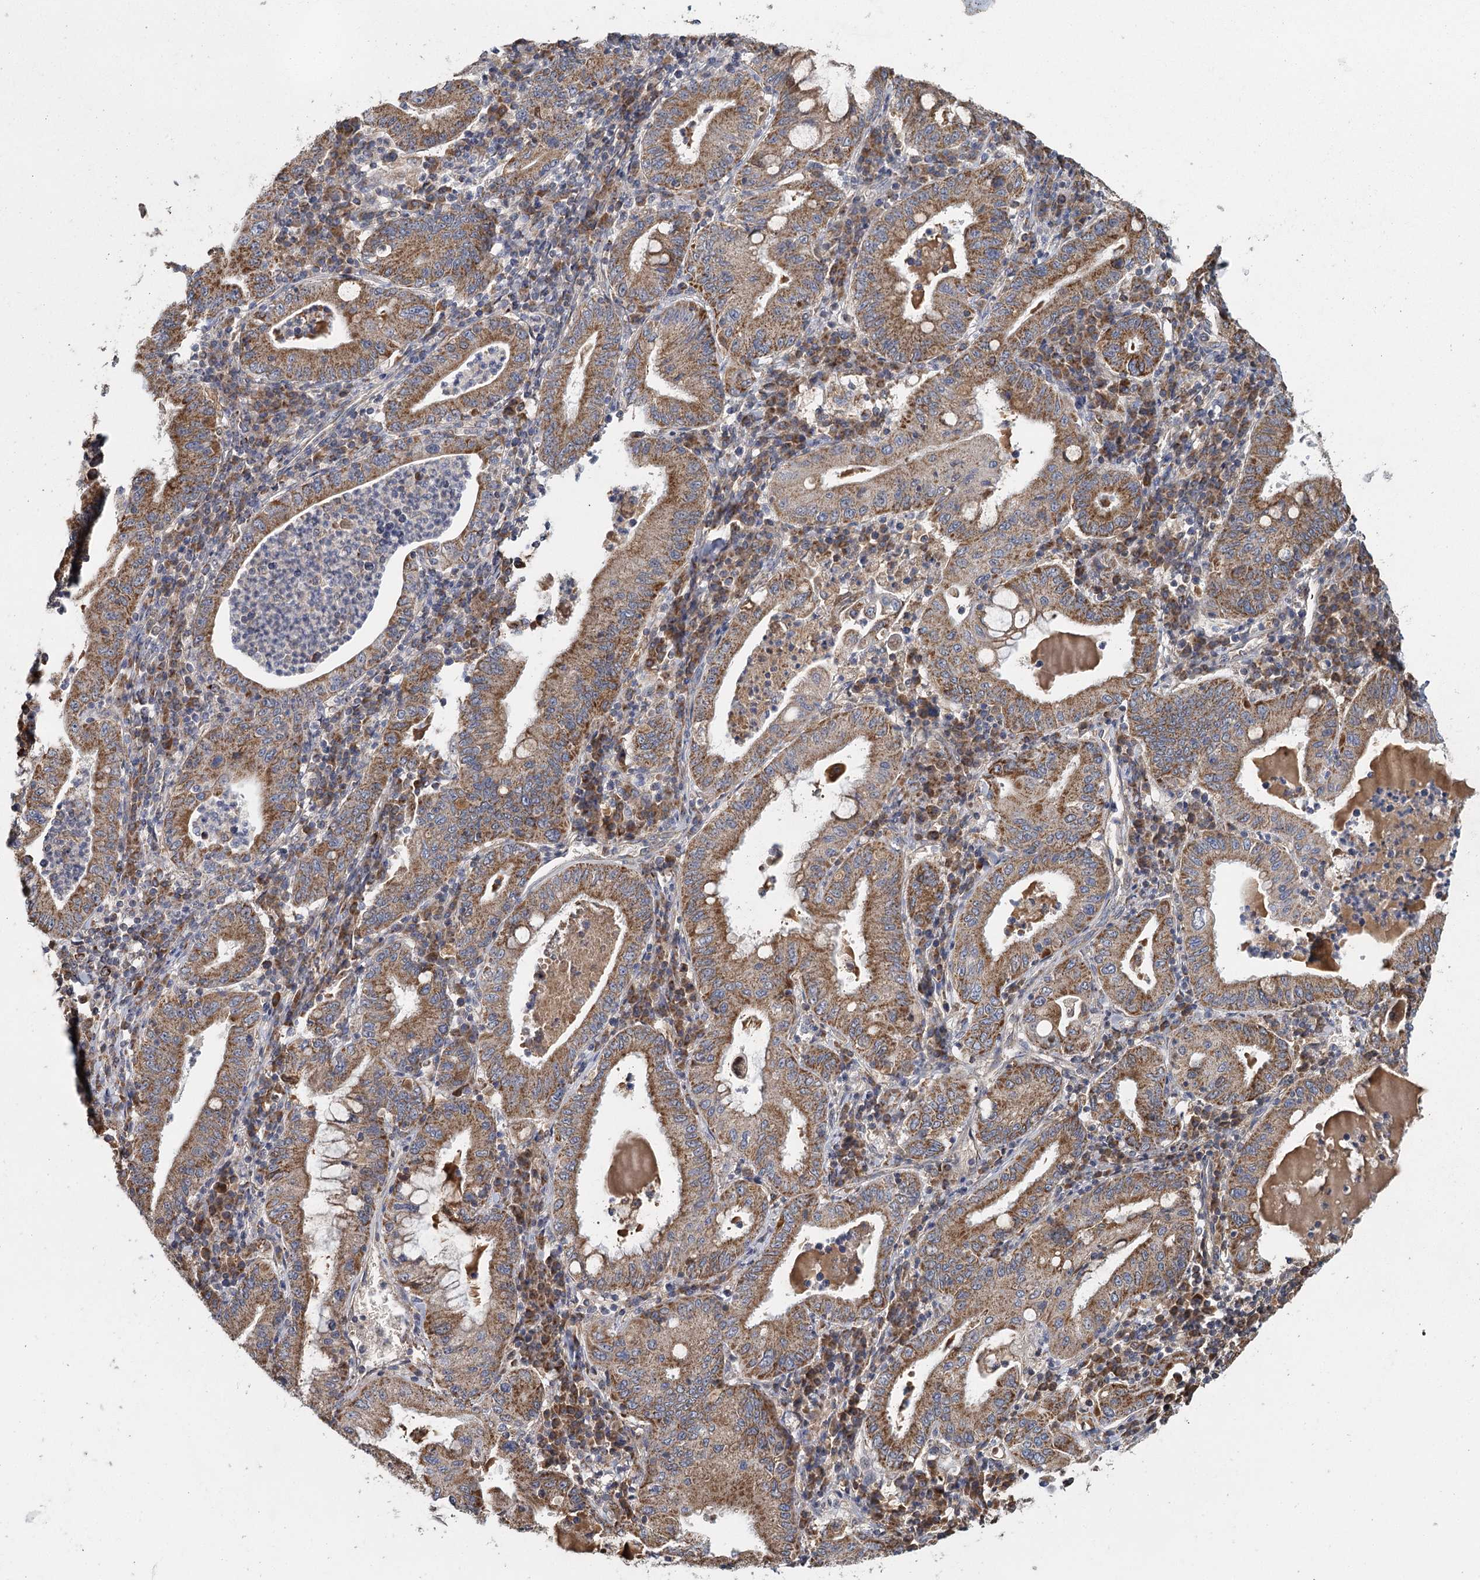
{"staining": {"intensity": "strong", "quantity": ">75%", "location": "cytoplasmic/membranous"}, "tissue": "stomach cancer", "cell_type": "Tumor cells", "image_type": "cancer", "snomed": [{"axis": "morphology", "description": "Normal tissue, NOS"}, {"axis": "morphology", "description": "Adenocarcinoma, NOS"}, {"axis": "topography", "description": "Esophagus"}, {"axis": "topography", "description": "Stomach, upper"}, {"axis": "topography", "description": "Peripheral nerve tissue"}], "caption": "High-magnification brightfield microscopy of stomach cancer stained with DAB (3,3'-diaminobenzidine) (brown) and counterstained with hematoxylin (blue). tumor cells exhibit strong cytoplasmic/membranous staining is seen in approximately>75% of cells.", "gene": "MRPL44", "patient": {"sex": "male", "age": 62}}